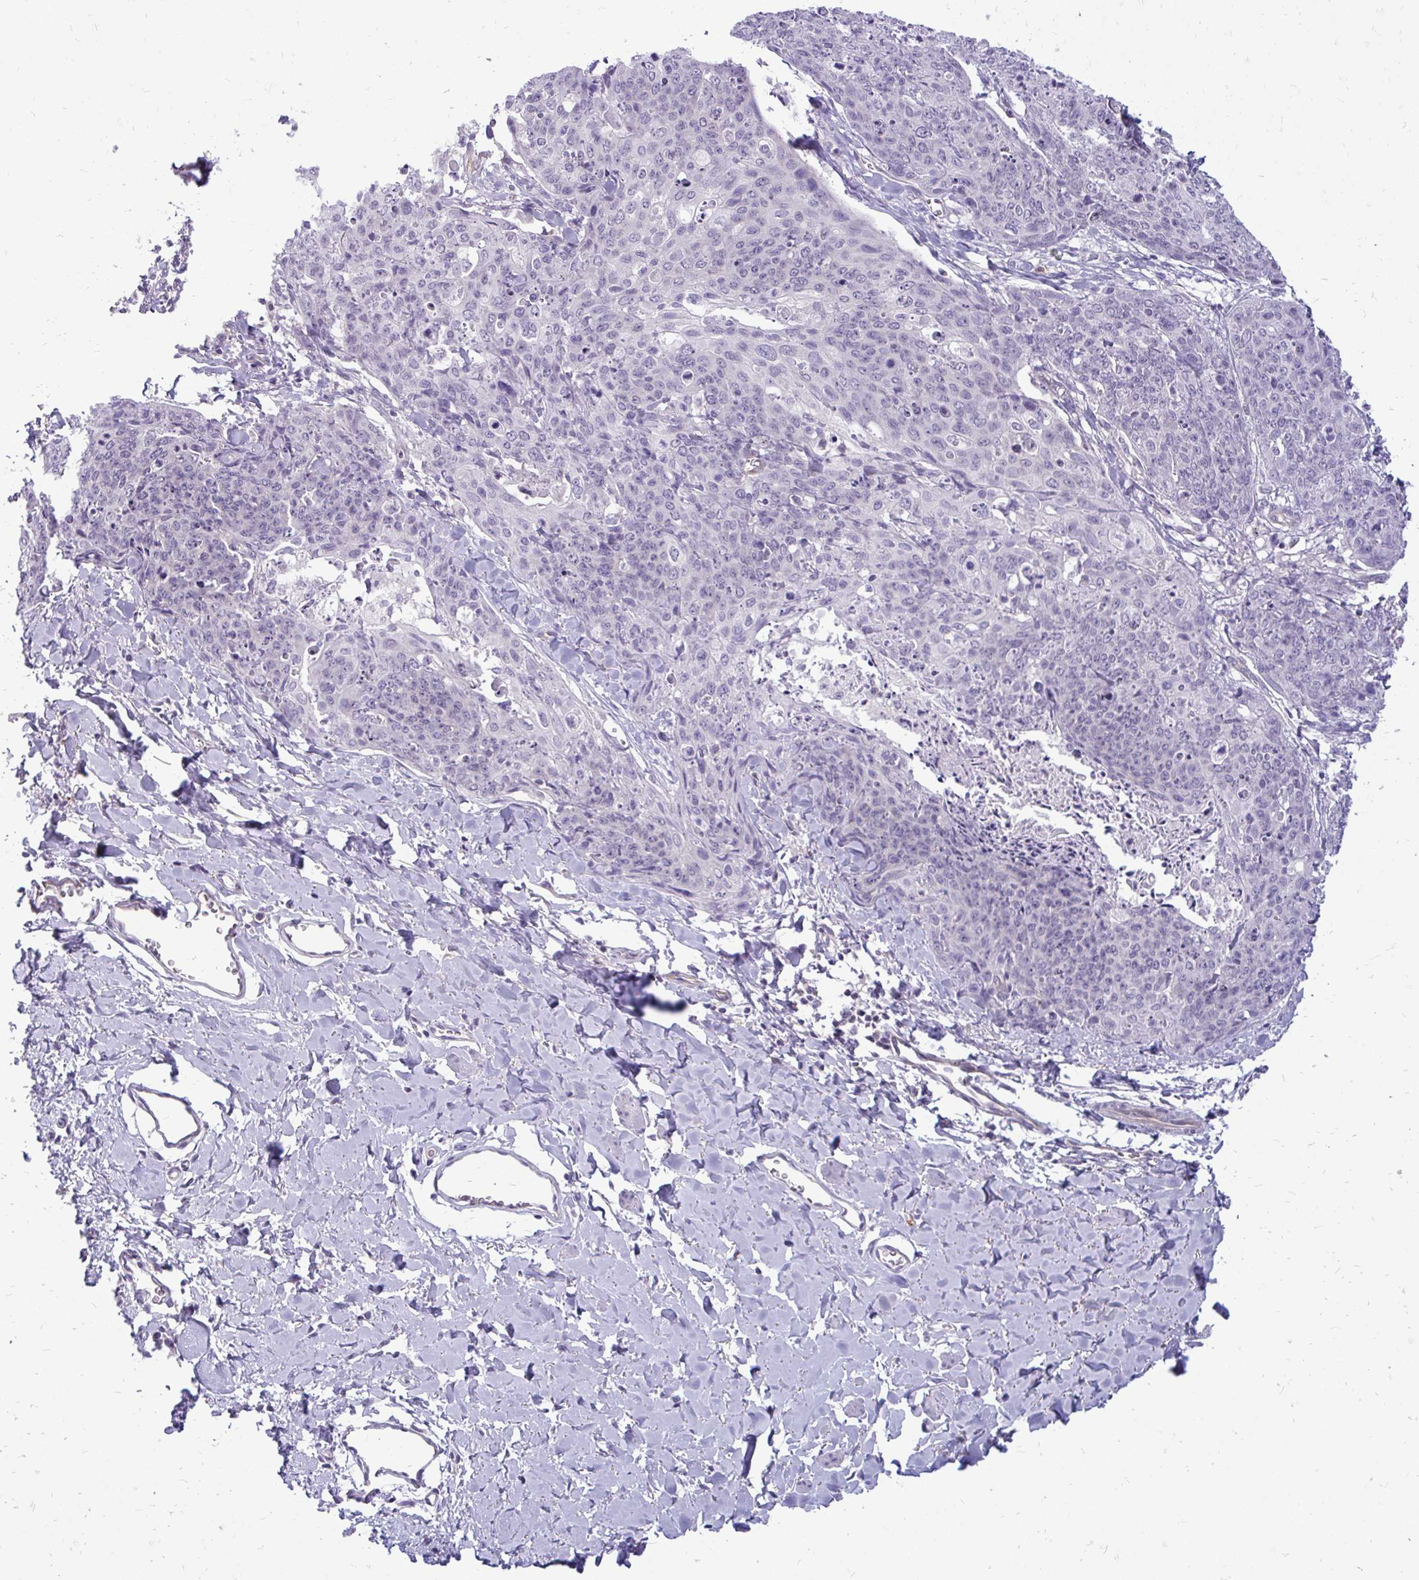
{"staining": {"intensity": "negative", "quantity": "none", "location": "none"}, "tissue": "skin cancer", "cell_type": "Tumor cells", "image_type": "cancer", "snomed": [{"axis": "morphology", "description": "Squamous cell carcinoma, NOS"}, {"axis": "topography", "description": "Skin"}, {"axis": "topography", "description": "Vulva"}], "caption": "Skin squamous cell carcinoma stained for a protein using IHC demonstrates no staining tumor cells.", "gene": "ACSL5", "patient": {"sex": "female", "age": 85}}